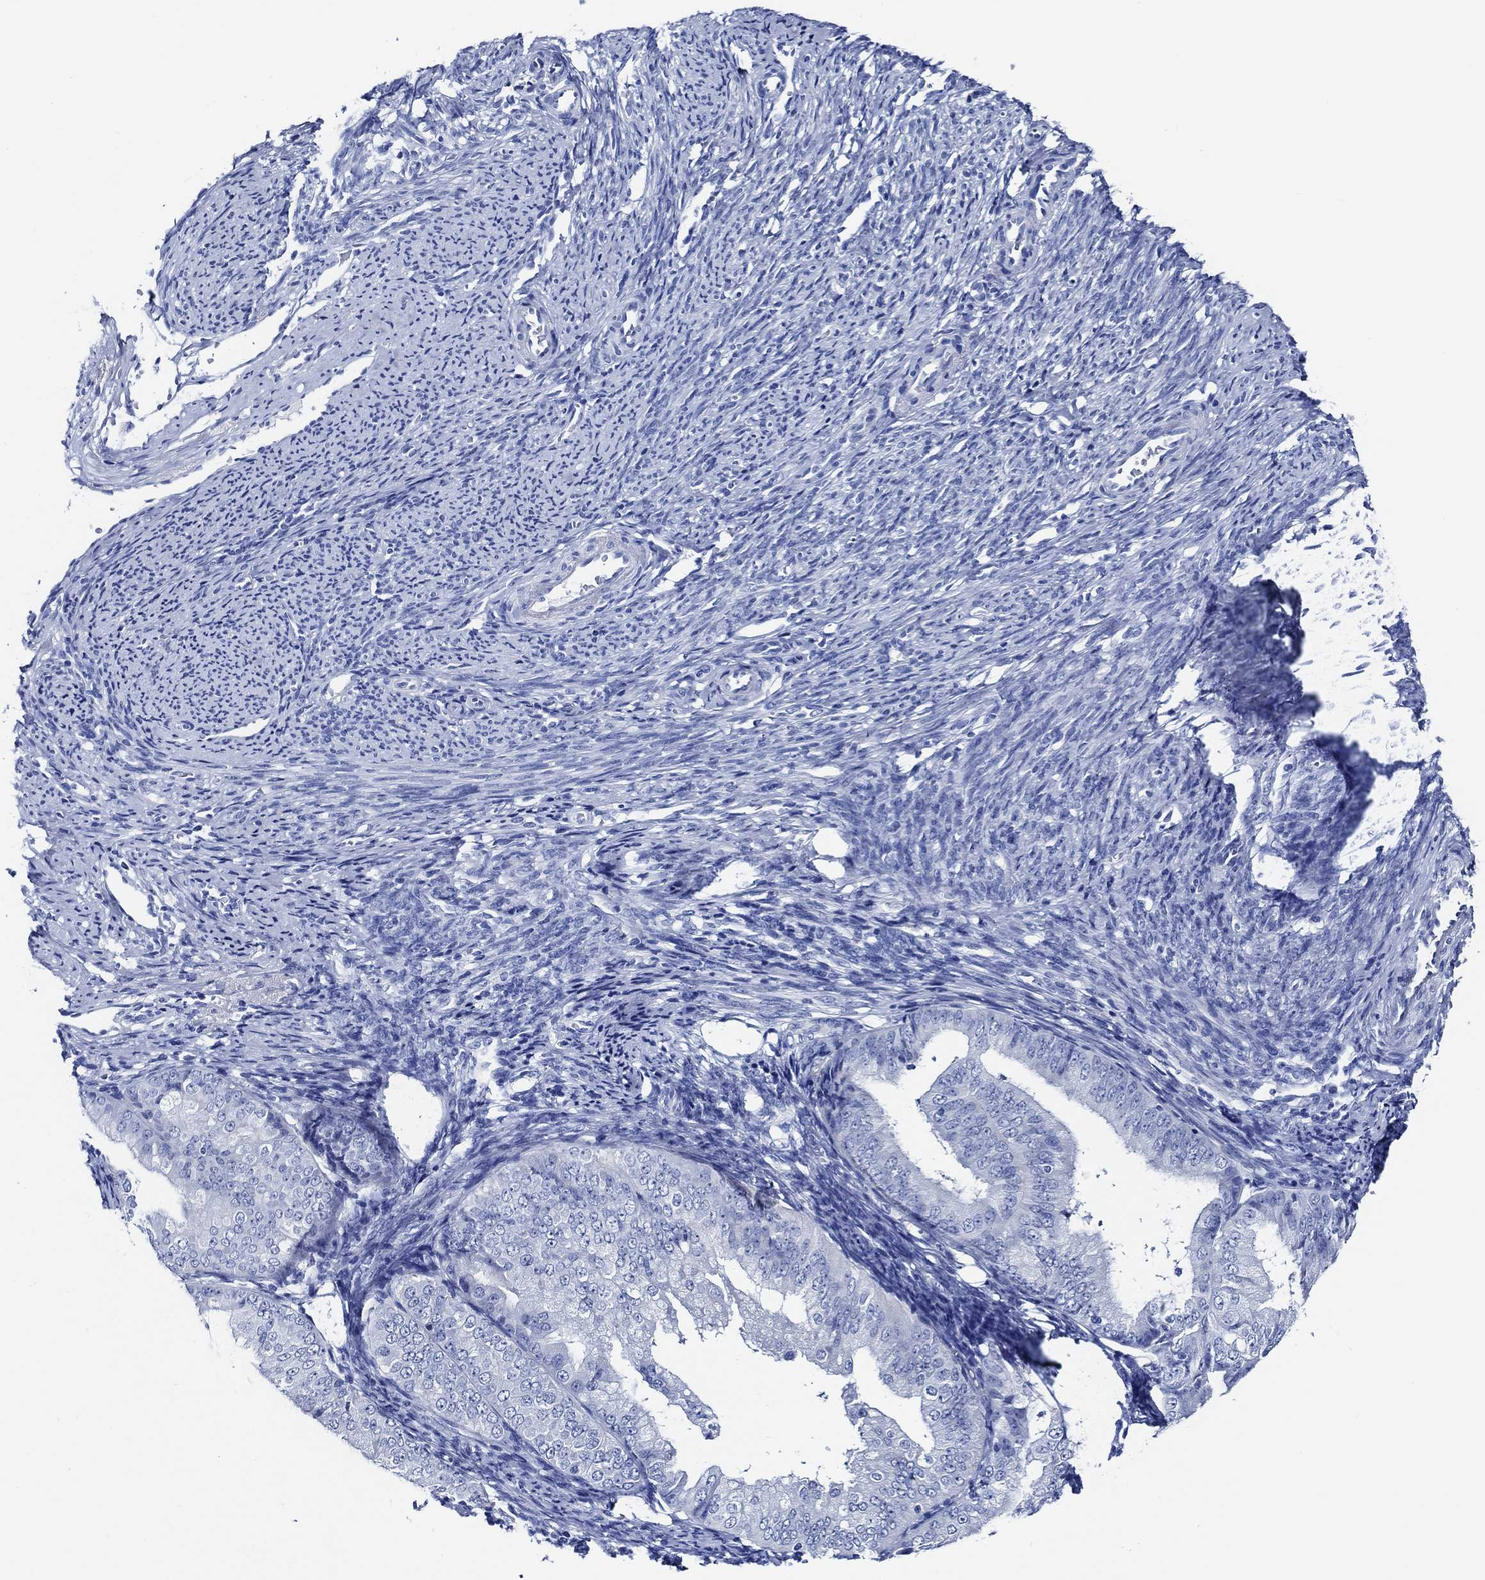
{"staining": {"intensity": "negative", "quantity": "none", "location": "none"}, "tissue": "endometrial cancer", "cell_type": "Tumor cells", "image_type": "cancer", "snomed": [{"axis": "morphology", "description": "Adenocarcinoma, NOS"}, {"axis": "topography", "description": "Endometrium"}], "caption": "DAB immunohistochemical staining of endometrial adenocarcinoma exhibits no significant staining in tumor cells. Brightfield microscopy of IHC stained with DAB (brown) and hematoxylin (blue), captured at high magnification.", "gene": "WDR62", "patient": {"sex": "female", "age": 63}}